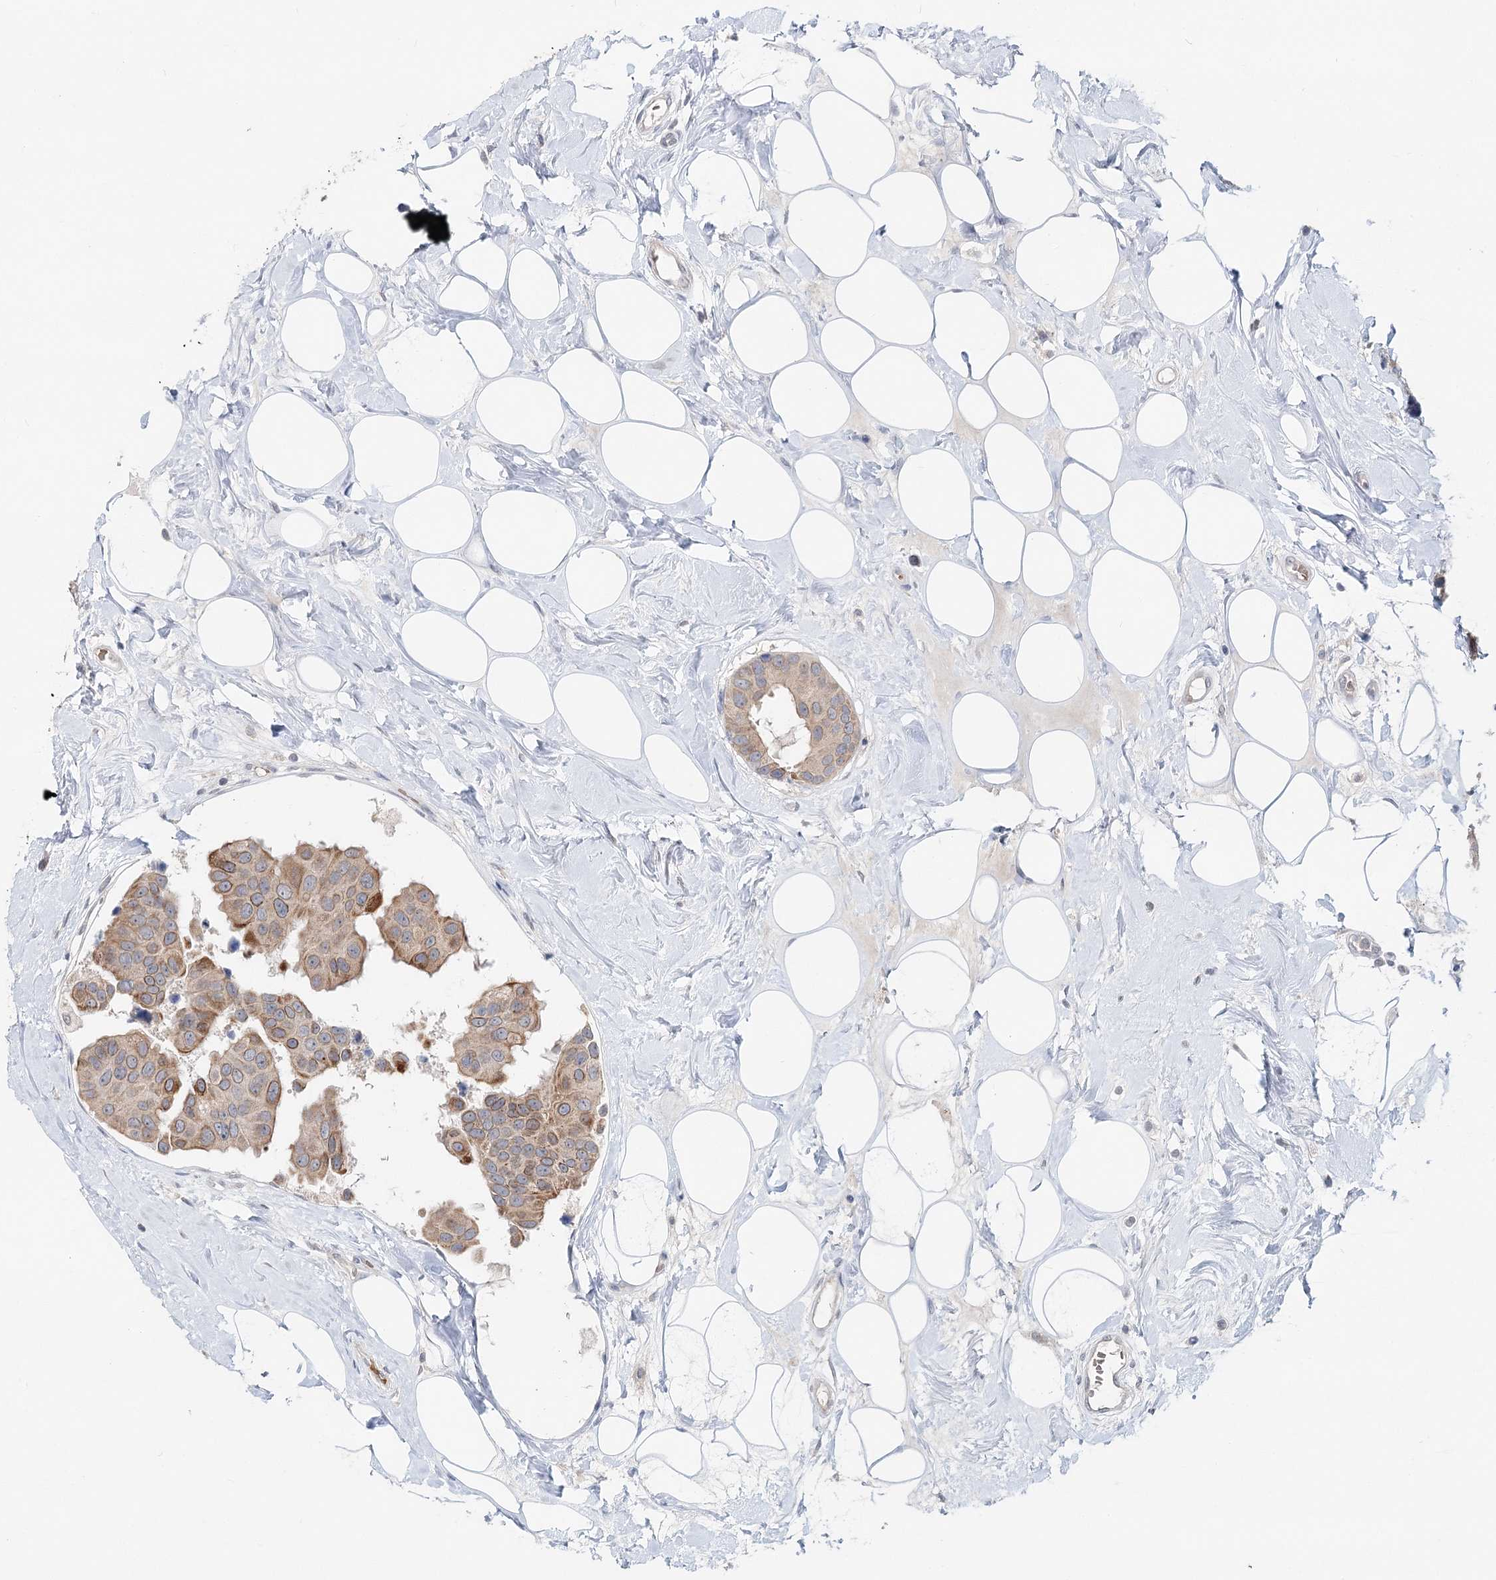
{"staining": {"intensity": "moderate", "quantity": ">75%", "location": "cytoplasmic/membranous"}, "tissue": "breast cancer", "cell_type": "Tumor cells", "image_type": "cancer", "snomed": [{"axis": "morphology", "description": "Normal tissue, NOS"}, {"axis": "morphology", "description": "Duct carcinoma"}, {"axis": "topography", "description": "Breast"}], "caption": "A photomicrograph of breast cancer (infiltrating ductal carcinoma) stained for a protein exhibits moderate cytoplasmic/membranous brown staining in tumor cells. (Stains: DAB in brown, nuclei in blue, Microscopy: brightfield microscopy at high magnification).", "gene": "FBXO7", "patient": {"sex": "female", "age": 39}}